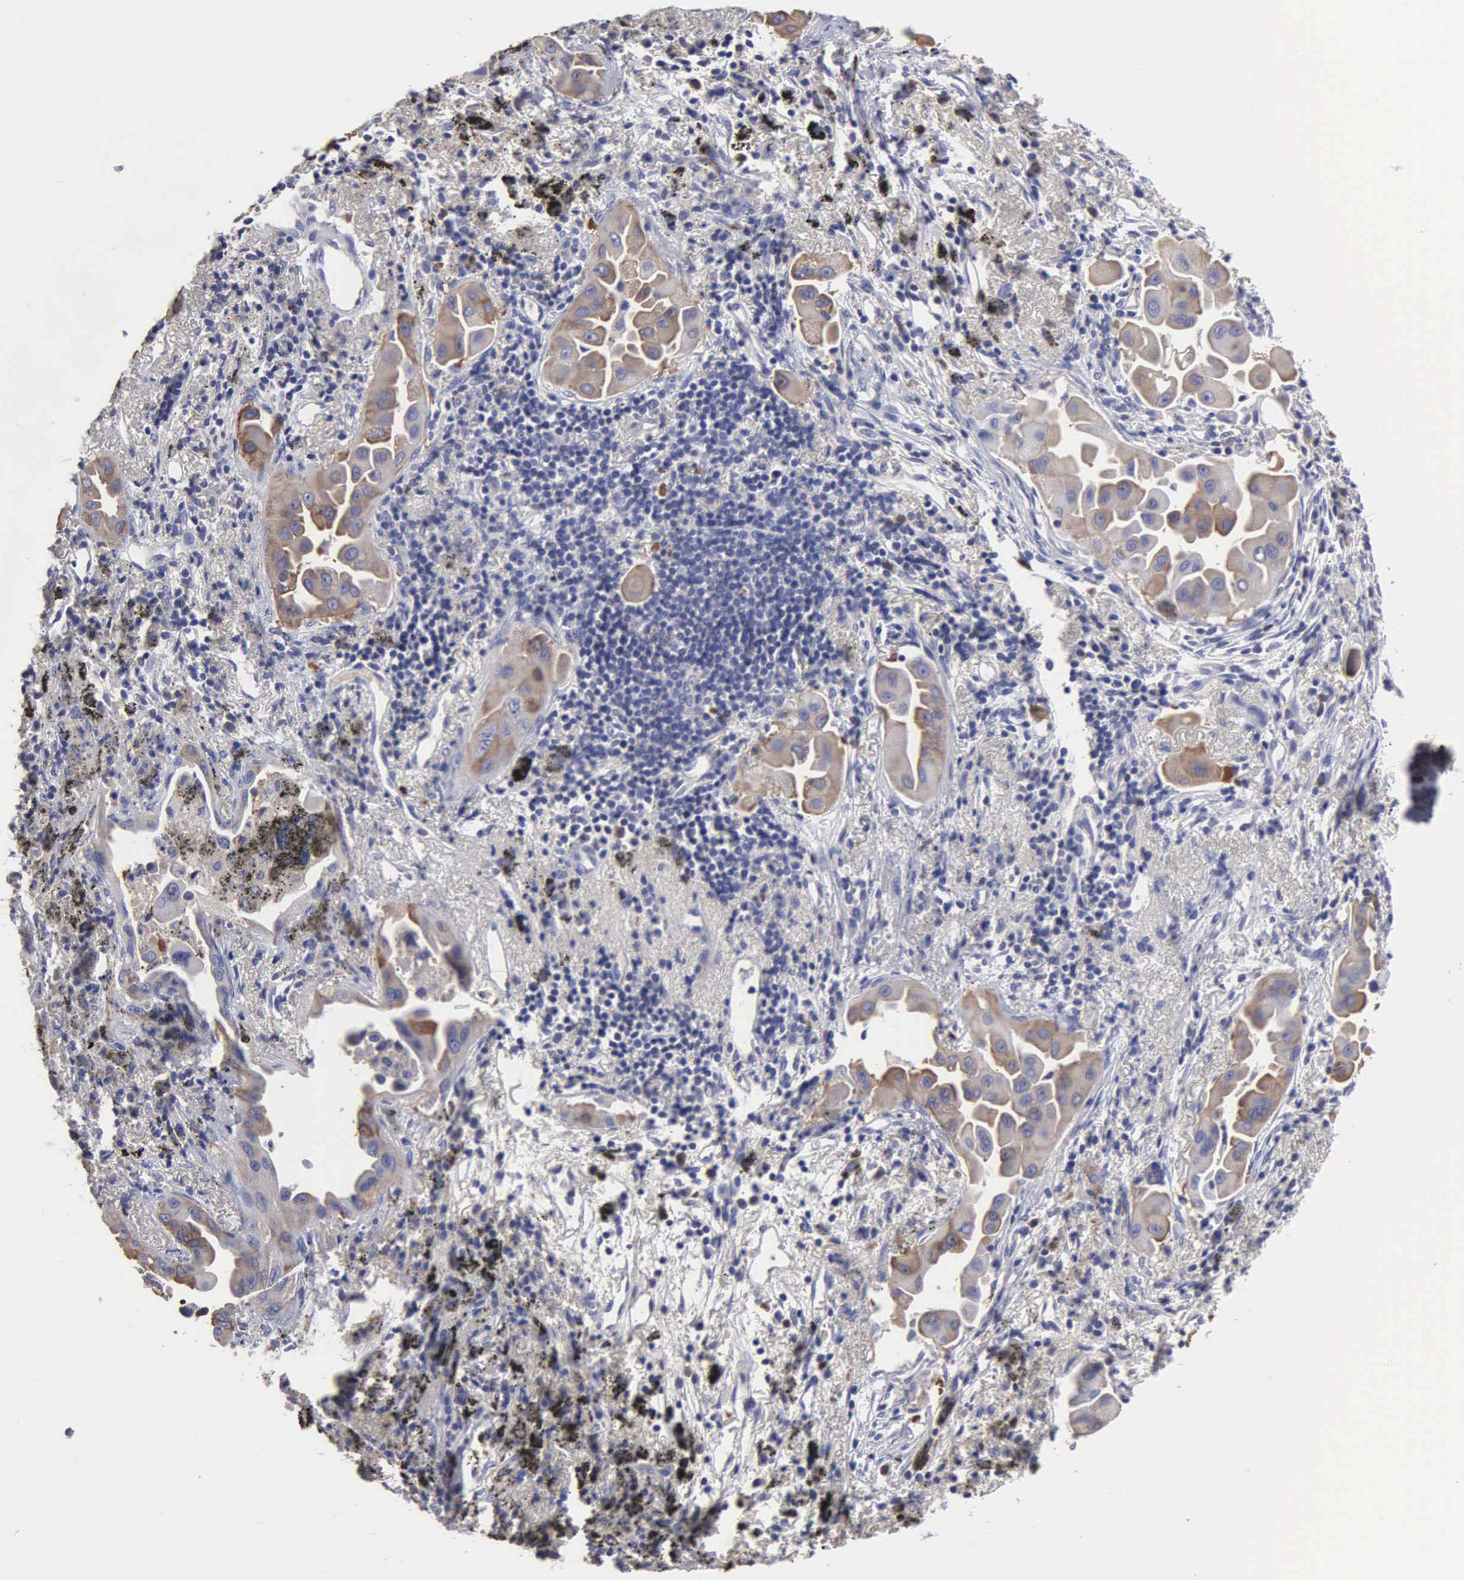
{"staining": {"intensity": "weak", "quantity": "25%-75%", "location": "cytoplasmic/membranous"}, "tissue": "lung cancer", "cell_type": "Tumor cells", "image_type": "cancer", "snomed": [{"axis": "morphology", "description": "Adenocarcinoma, NOS"}, {"axis": "topography", "description": "Lung"}], "caption": "Immunohistochemical staining of human adenocarcinoma (lung) demonstrates weak cytoplasmic/membranous protein positivity in about 25%-75% of tumor cells.", "gene": "G6PD", "patient": {"sex": "male", "age": 68}}